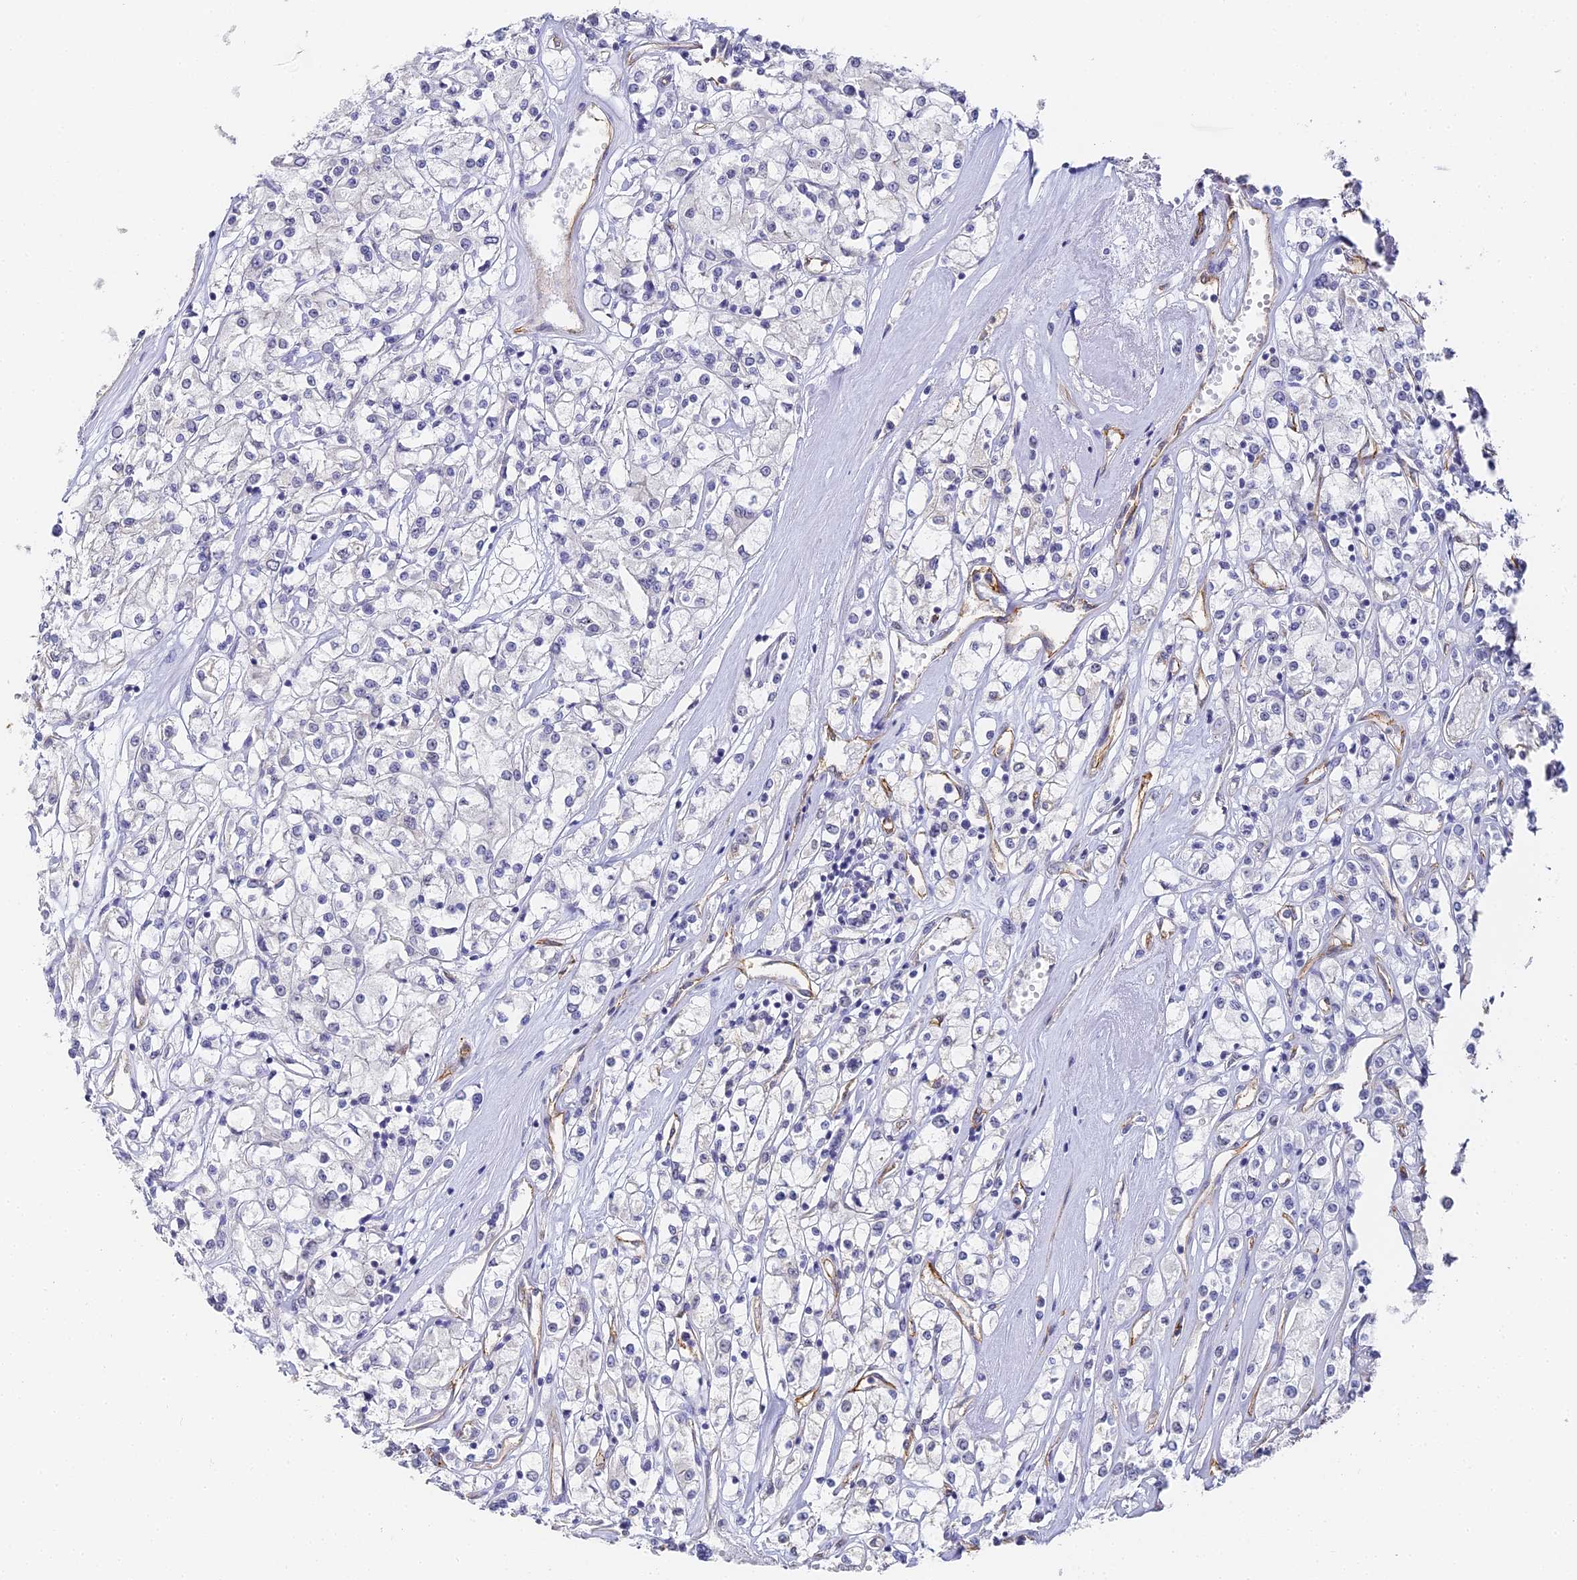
{"staining": {"intensity": "negative", "quantity": "none", "location": "none"}, "tissue": "renal cancer", "cell_type": "Tumor cells", "image_type": "cancer", "snomed": [{"axis": "morphology", "description": "Adenocarcinoma, NOS"}, {"axis": "topography", "description": "Kidney"}], "caption": "Renal cancer (adenocarcinoma) stained for a protein using immunohistochemistry (IHC) reveals no staining tumor cells.", "gene": "GJA1", "patient": {"sex": "female", "age": 59}}